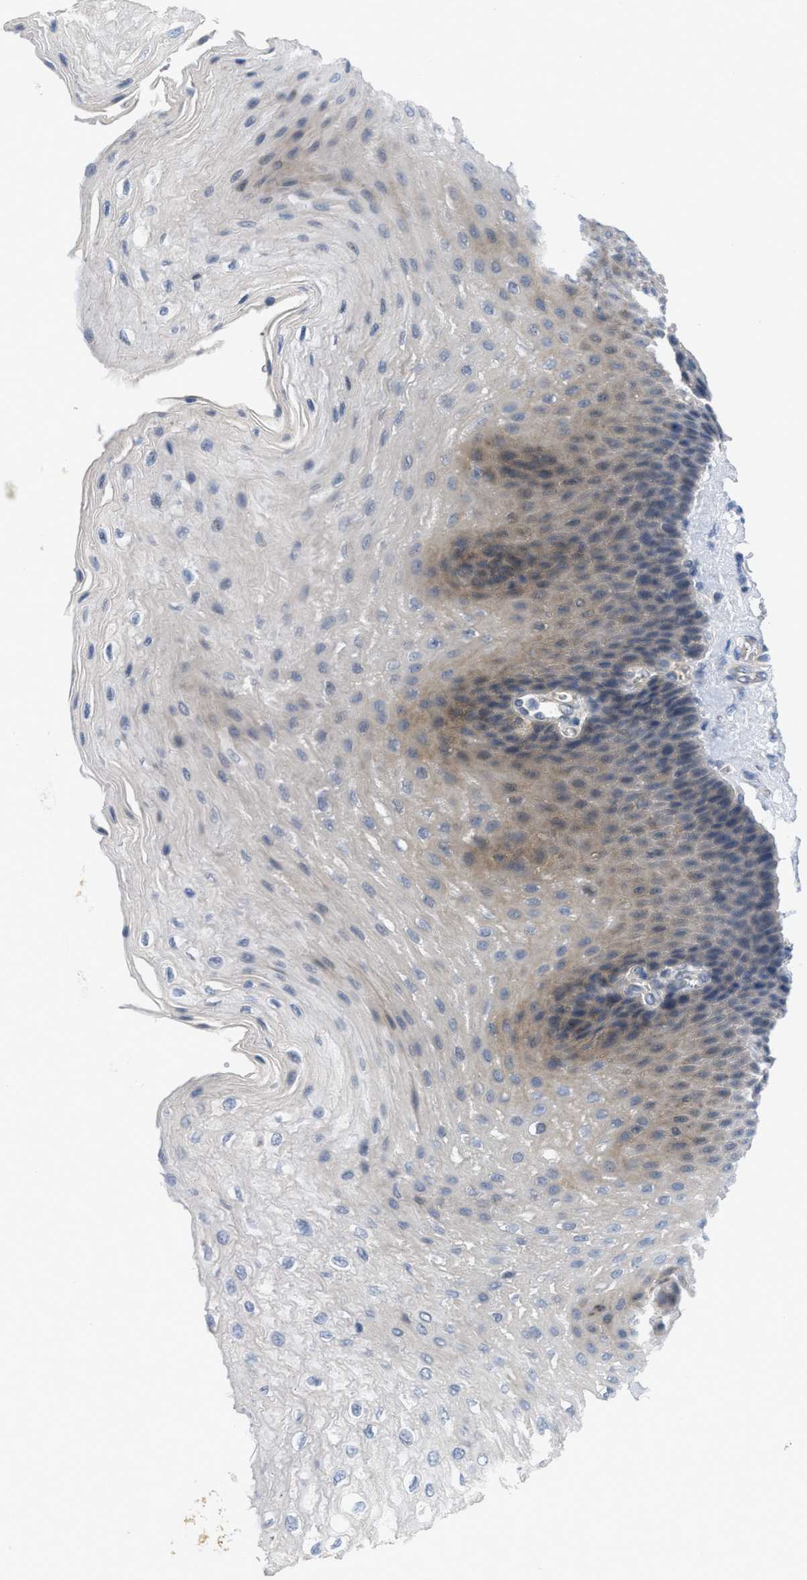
{"staining": {"intensity": "moderate", "quantity": "<25%", "location": "cytoplasmic/membranous"}, "tissue": "esophagus", "cell_type": "Squamous epithelial cells", "image_type": "normal", "snomed": [{"axis": "morphology", "description": "Normal tissue, NOS"}, {"axis": "topography", "description": "Esophagus"}], "caption": "Immunohistochemical staining of unremarkable esophagus displays <25% levels of moderate cytoplasmic/membranous protein staining in about <25% of squamous epithelial cells.", "gene": "TNFAIP1", "patient": {"sex": "female", "age": 72}}